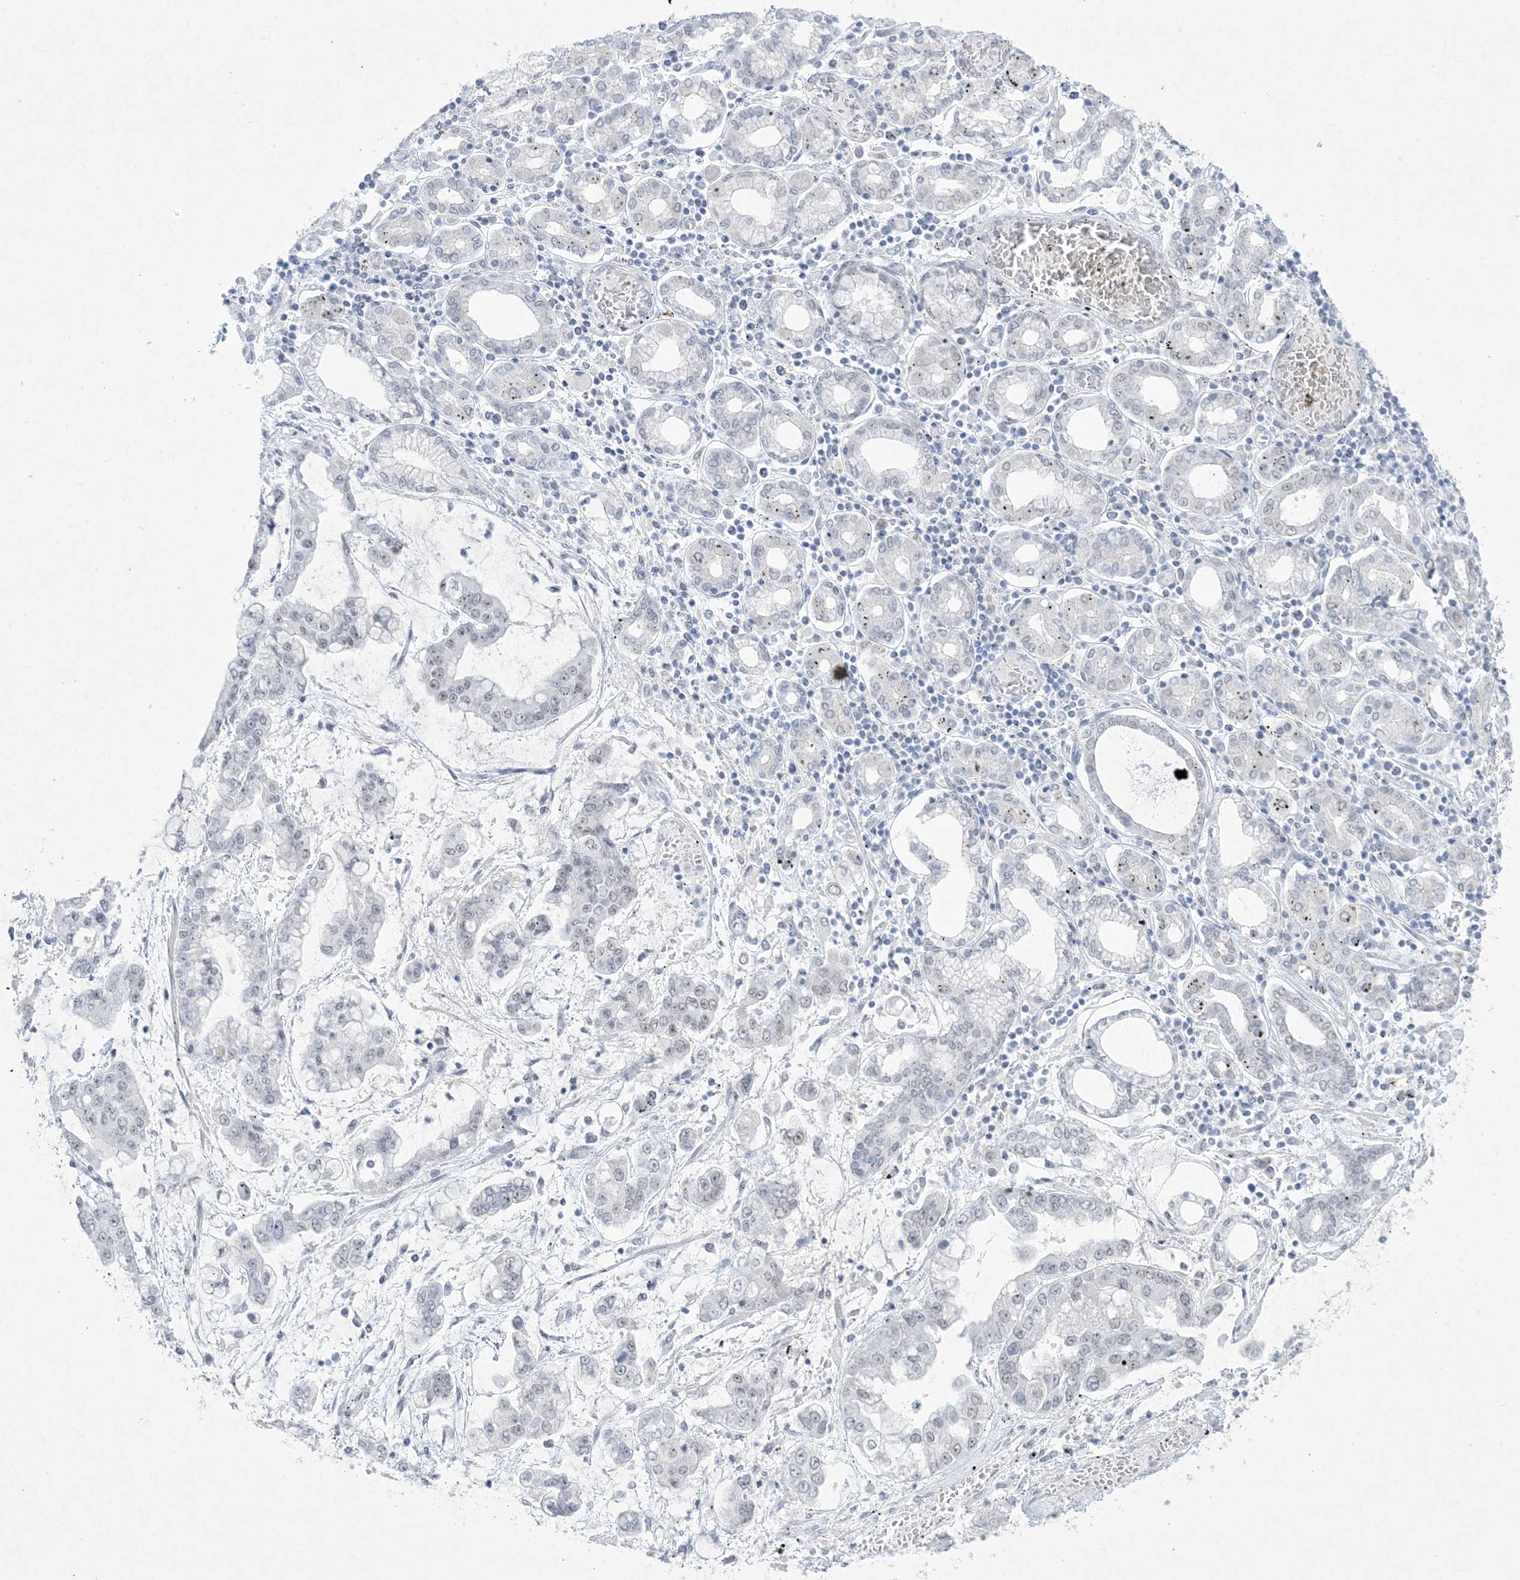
{"staining": {"intensity": "negative", "quantity": "none", "location": "none"}, "tissue": "stomach cancer", "cell_type": "Tumor cells", "image_type": "cancer", "snomed": [{"axis": "morphology", "description": "Normal tissue, NOS"}, {"axis": "morphology", "description": "Adenocarcinoma, NOS"}, {"axis": "topography", "description": "Stomach, upper"}, {"axis": "topography", "description": "Stomach"}], "caption": "This is a micrograph of immunohistochemistry (IHC) staining of stomach adenocarcinoma, which shows no staining in tumor cells.", "gene": "HOMEZ", "patient": {"sex": "male", "age": 76}}